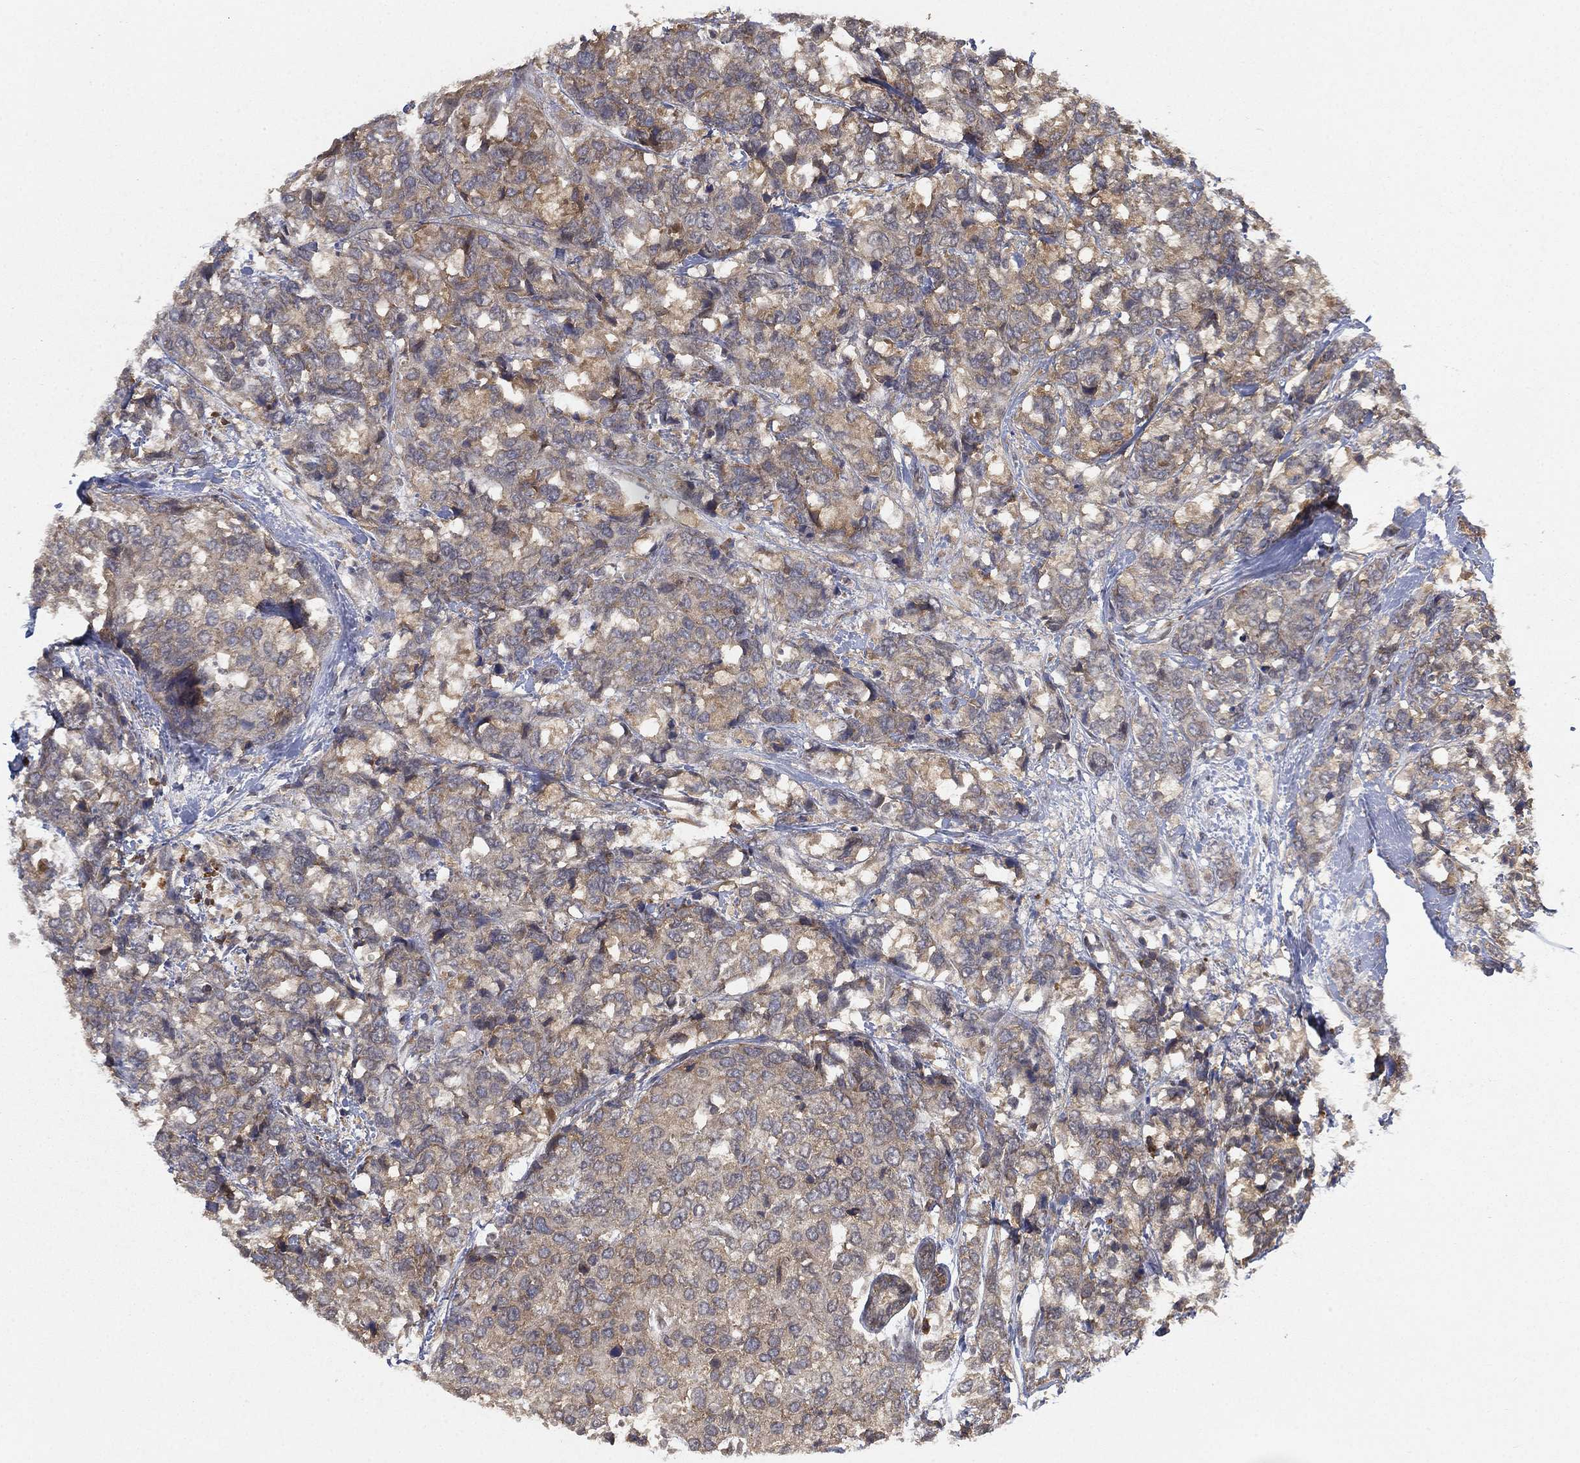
{"staining": {"intensity": "weak", "quantity": "25%-75%", "location": "cytoplasmic/membranous"}, "tissue": "breast cancer", "cell_type": "Tumor cells", "image_type": "cancer", "snomed": [{"axis": "morphology", "description": "Lobular carcinoma"}, {"axis": "topography", "description": "Breast"}], "caption": "This is an image of immunohistochemistry staining of breast cancer (lobular carcinoma), which shows weak positivity in the cytoplasmic/membranous of tumor cells.", "gene": "UBA5", "patient": {"sex": "female", "age": 59}}